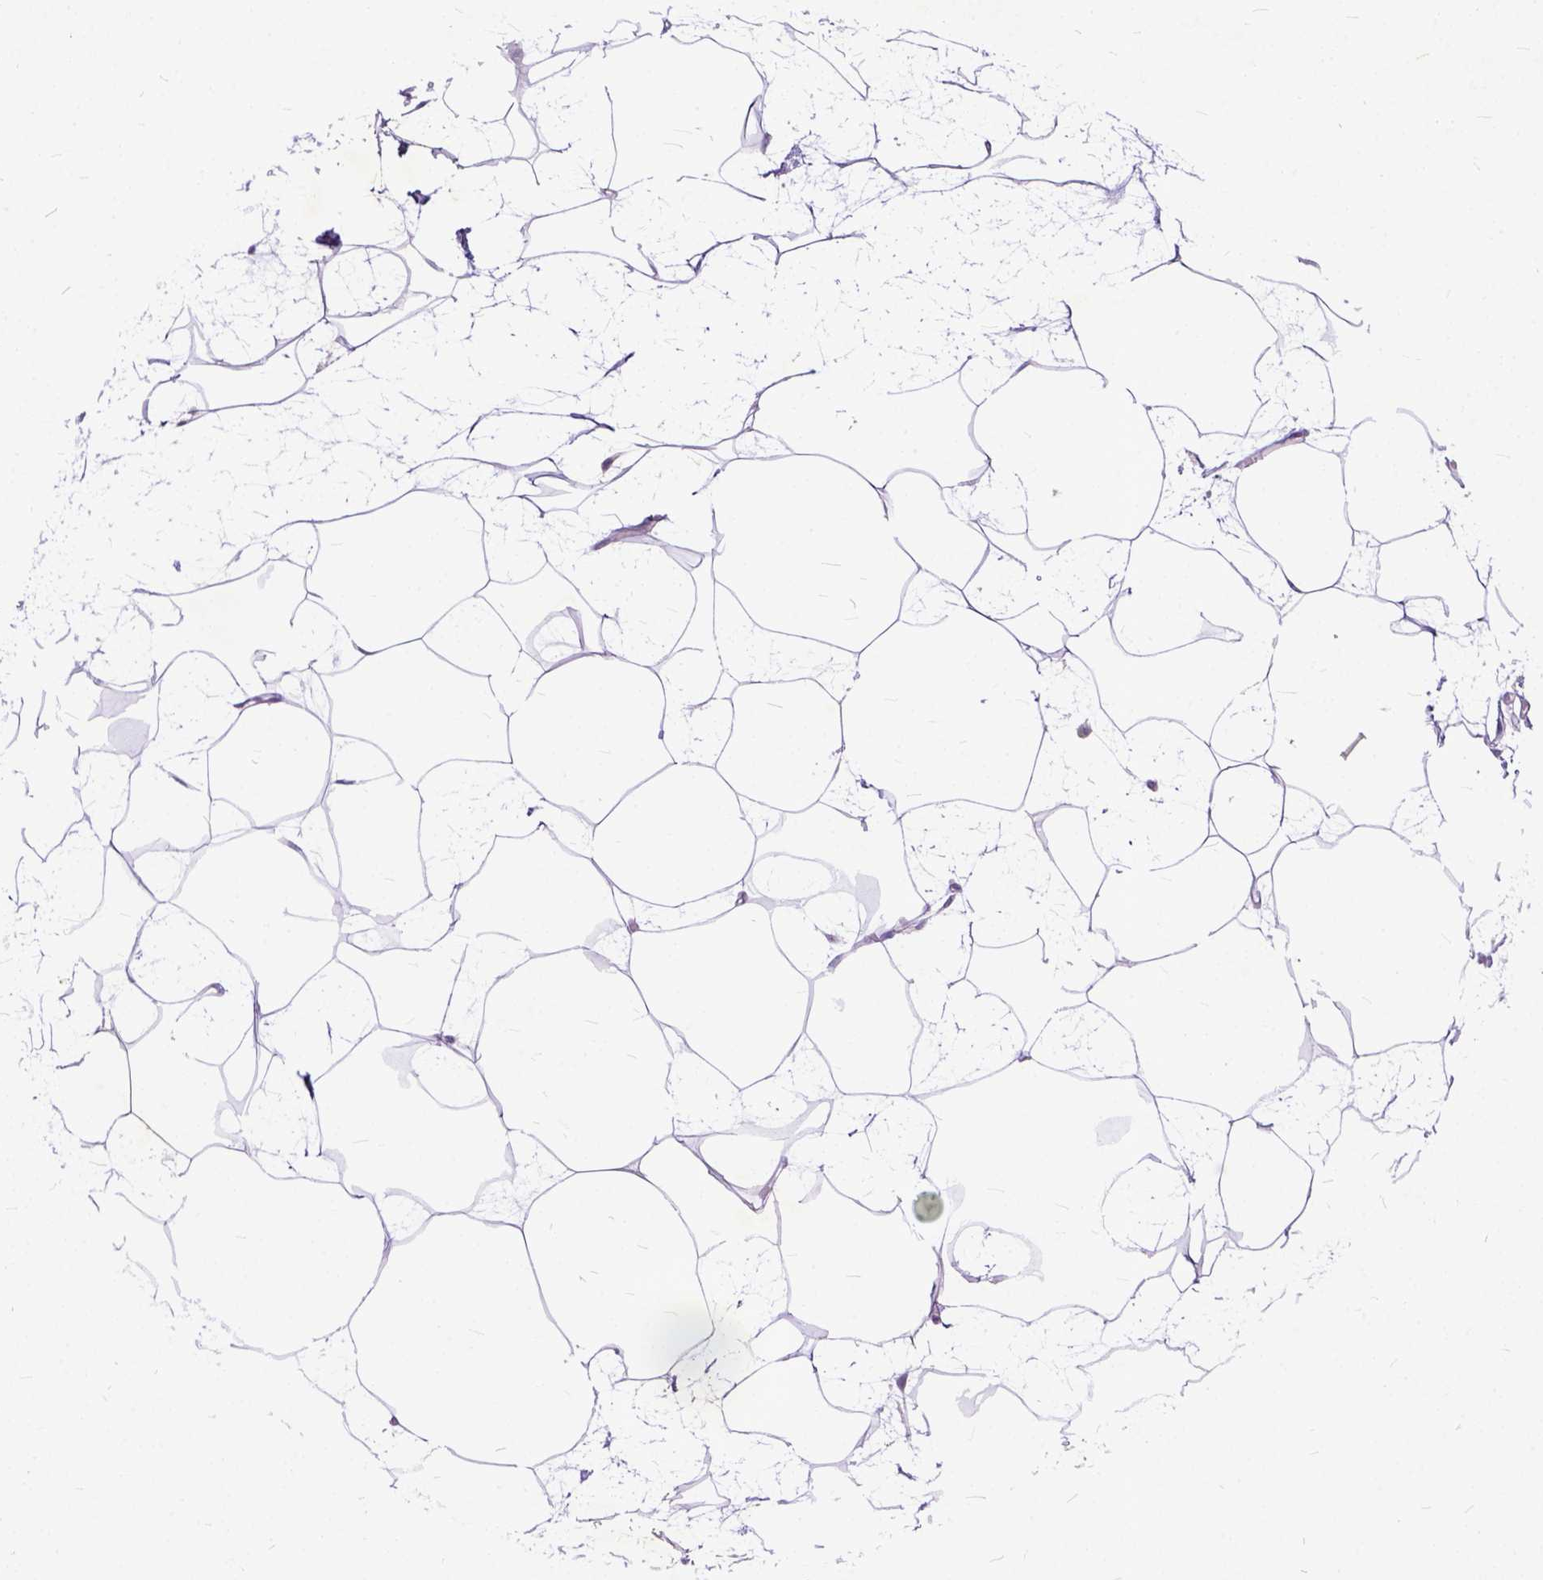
{"staining": {"intensity": "negative", "quantity": "none", "location": "none"}, "tissue": "breast", "cell_type": "Adipocytes", "image_type": "normal", "snomed": [{"axis": "morphology", "description": "Normal tissue, NOS"}, {"axis": "topography", "description": "Breast"}], "caption": "This is an immunohistochemistry photomicrograph of normal human breast. There is no staining in adipocytes.", "gene": "TCEAL7", "patient": {"sex": "female", "age": 45}}